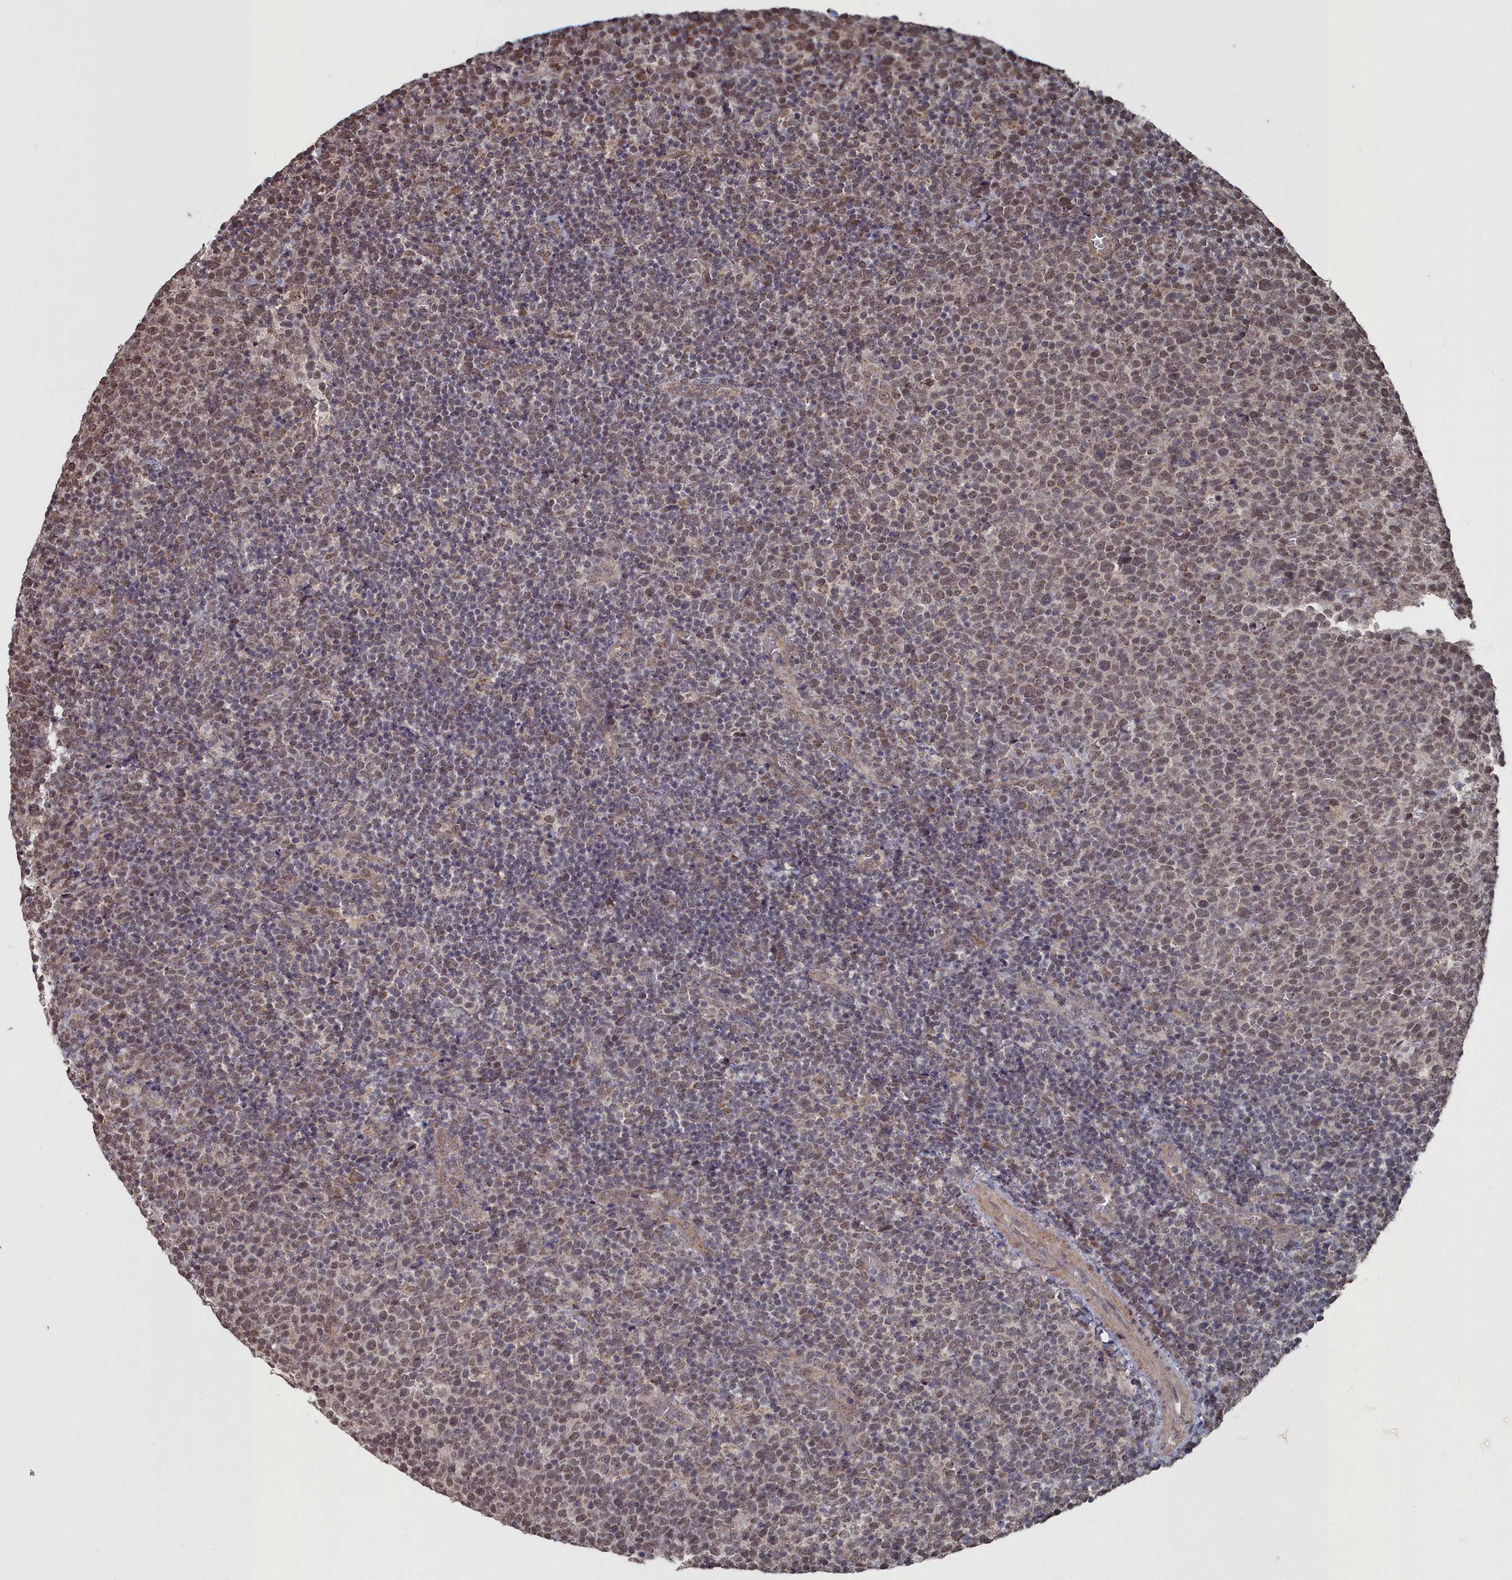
{"staining": {"intensity": "moderate", "quantity": "<25%", "location": "nuclear"}, "tissue": "lymphoma", "cell_type": "Tumor cells", "image_type": "cancer", "snomed": [{"axis": "morphology", "description": "Malignant lymphoma, non-Hodgkin's type, High grade"}, {"axis": "topography", "description": "Lymph node"}], "caption": "Lymphoma was stained to show a protein in brown. There is low levels of moderate nuclear staining in approximately <25% of tumor cells. Nuclei are stained in blue.", "gene": "CCNP", "patient": {"sex": "male", "age": 61}}